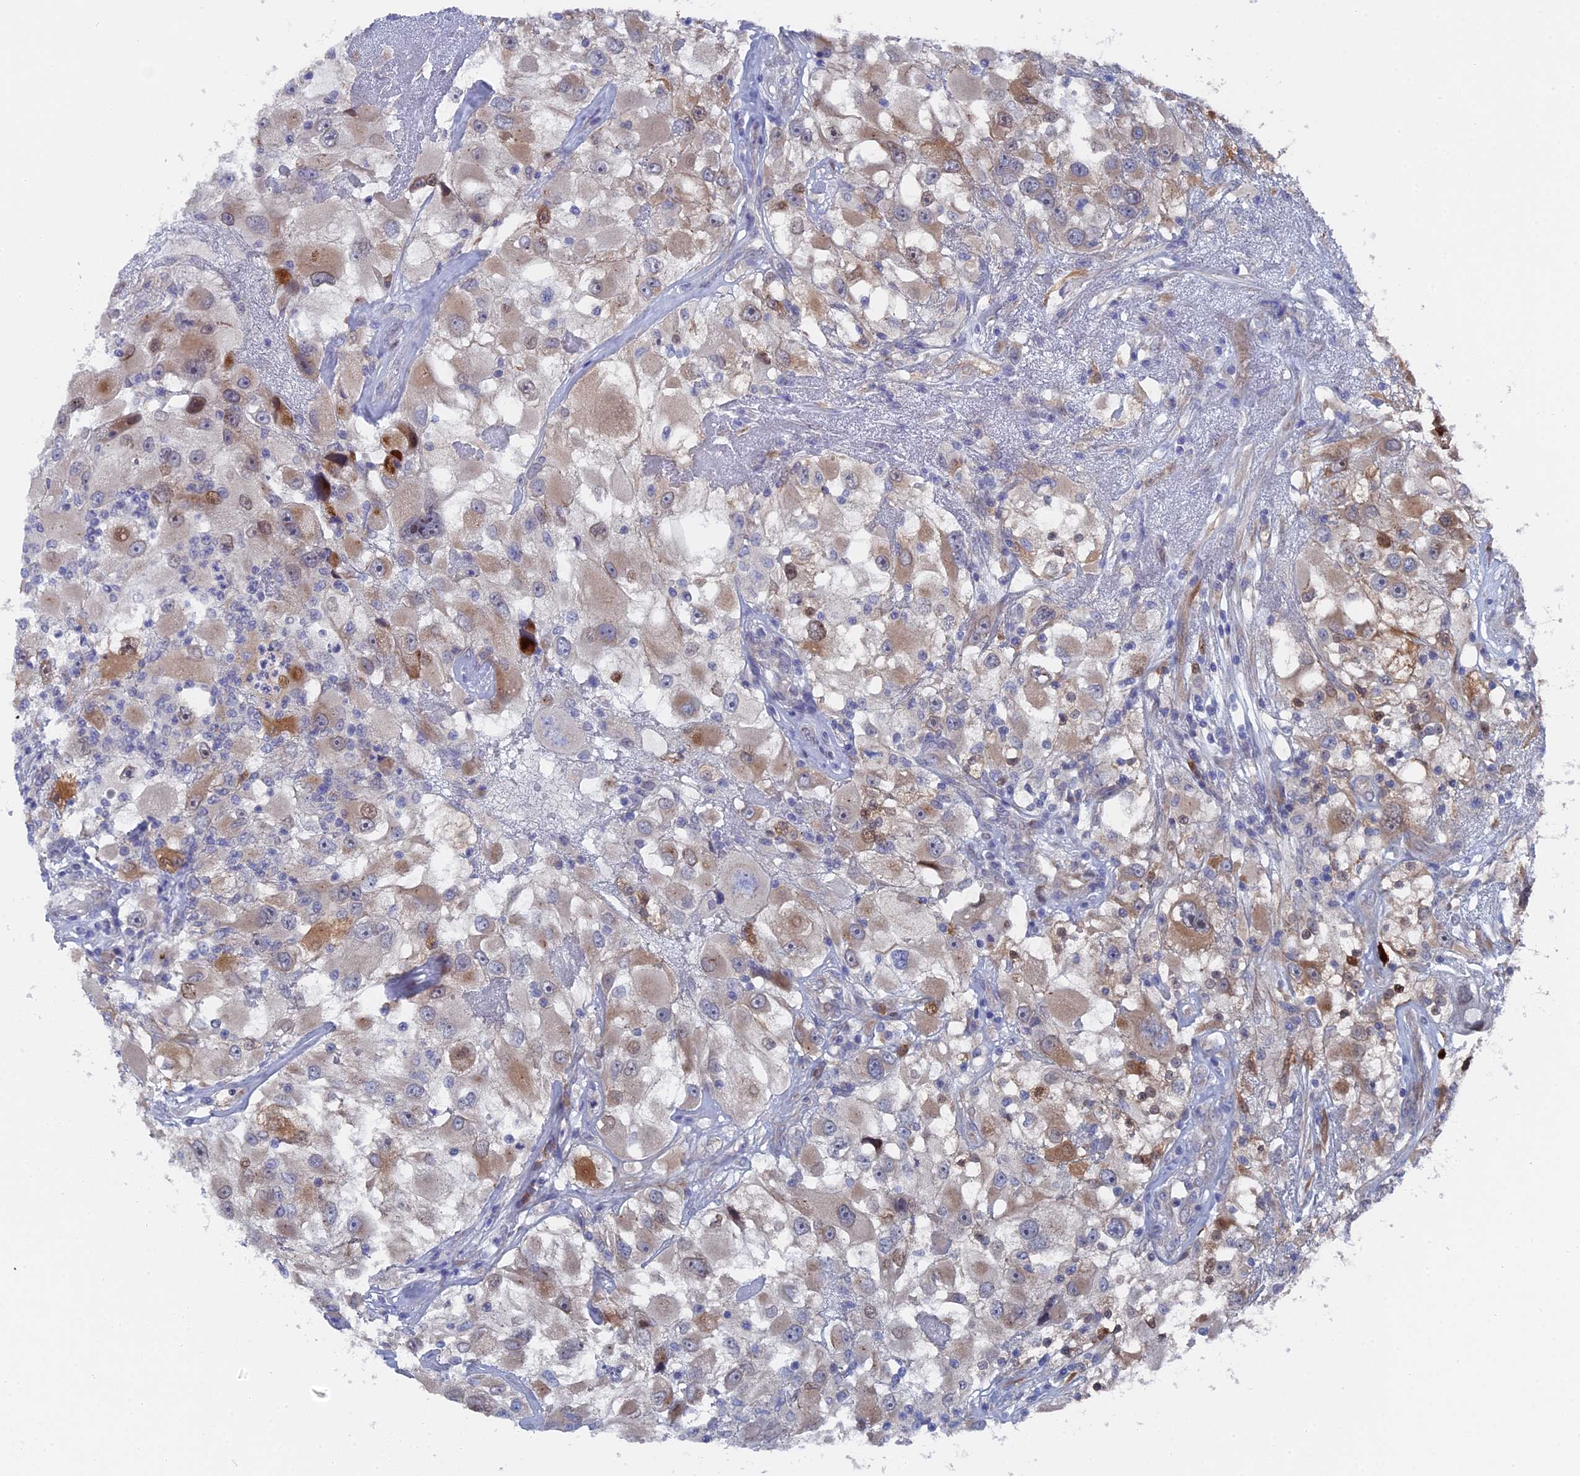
{"staining": {"intensity": "moderate", "quantity": "<25%", "location": "cytoplasmic/membranous"}, "tissue": "renal cancer", "cell_type": "Tumor cells", "image_type": "cancer", "snomed": [{"axis": "morphology", "description": "Adenocarcinoma, NOS"}, {"axis": "topography", "description": "Kidney"}], "caption": "Tumor cells exhibit moderate cytoplasmic/membranous expression in approximately <25% of cells in renal cancer.", "gene": "TMEM161A", "patient": {"sex": "female", "age": 52}}